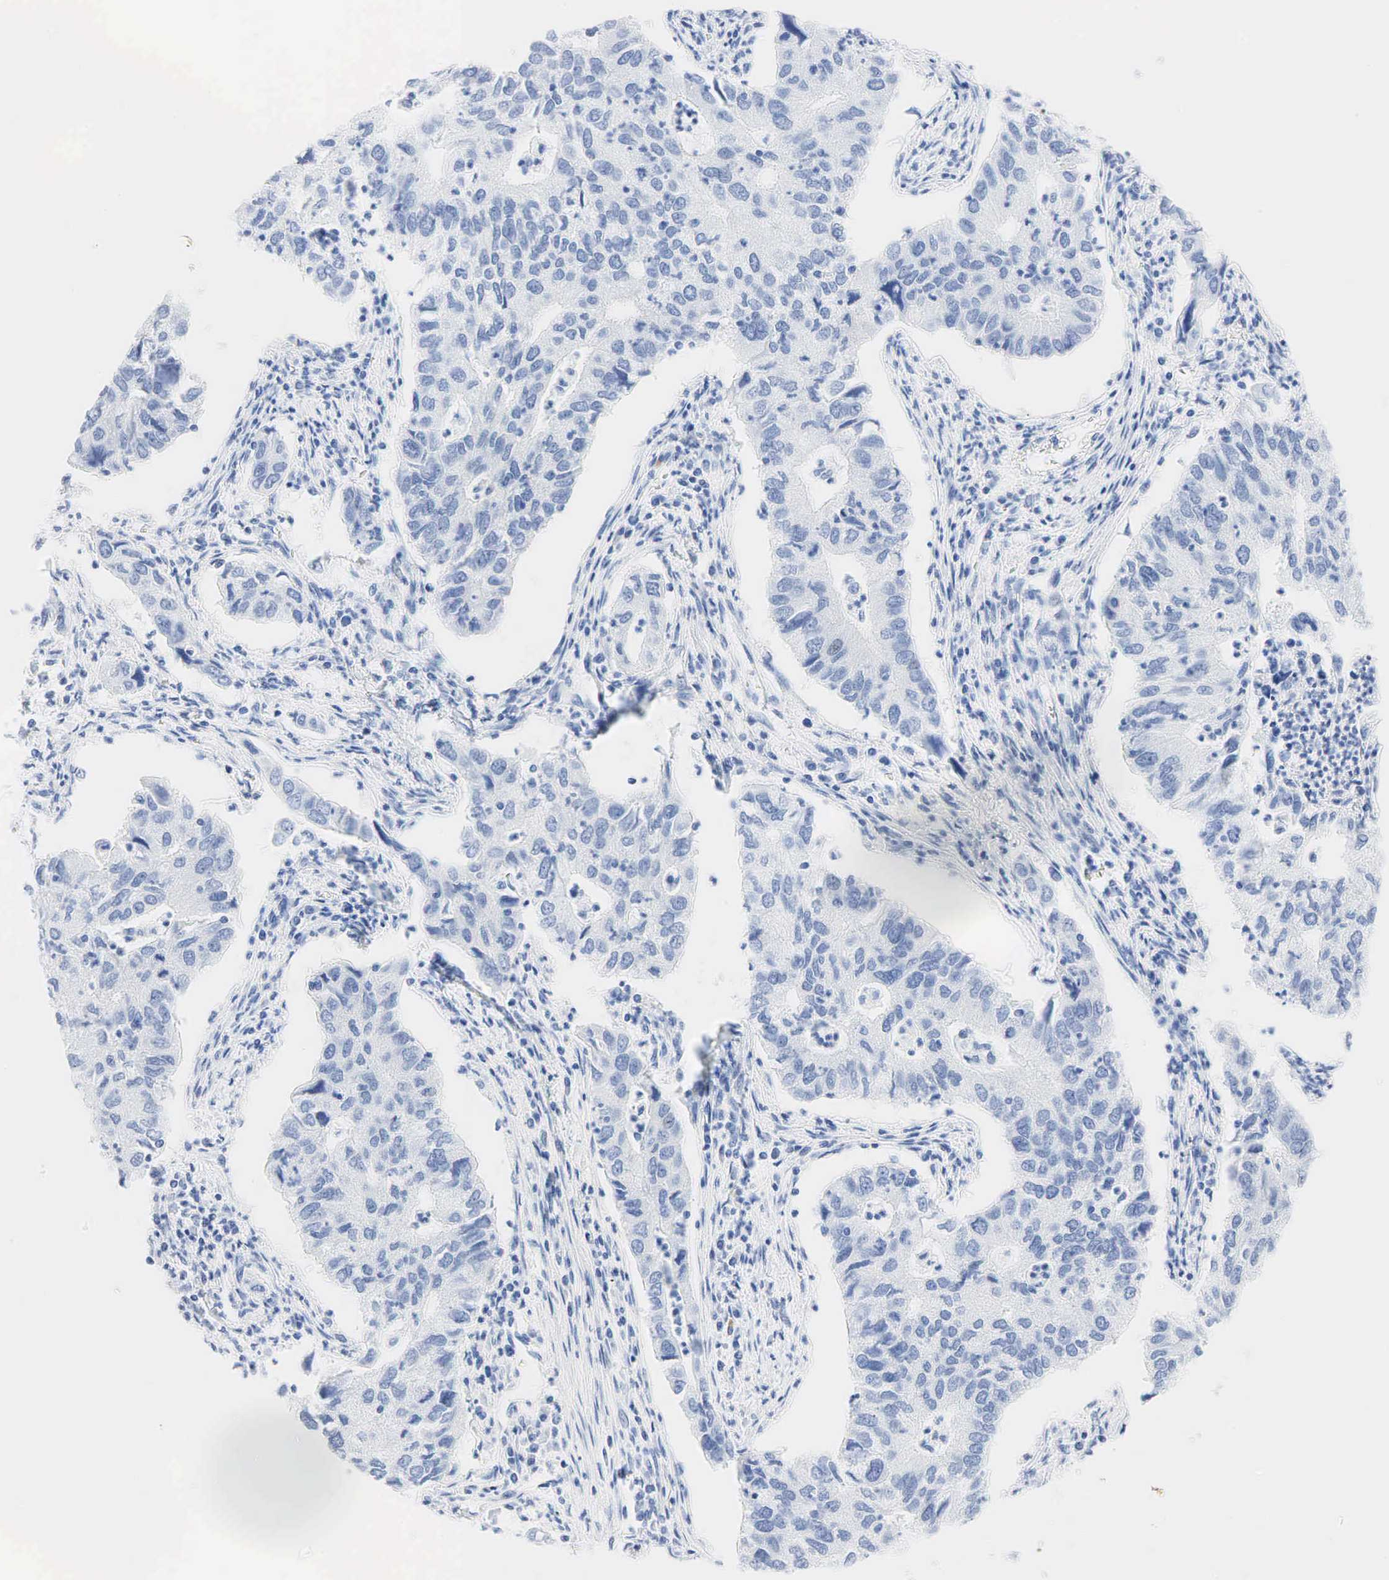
{"staining": {"intensity": "negative", "quantity": "none", "location": "none"}, "tissue": "lung cancer", "cell_type": "Tumor cells", "image_type": "cancer", "snomed": [{"axis": "morphology", "description": "Adenocarcinoma, NOS"}, {"axis": "topography", "description": "Lung"}], "caption": "A high-resolution photomicrograph shows immunohistochemistry staining of lung adenocarcinoma, which reveals no significant expression in tumor cells. Brightfield microscopy of immunohistochemistry (IHC) stained with DAB (3,3'-diaminobenzidine) (brown) and hematoxylin (blue), captured at high magnification.", "gene": "INHA", "patient": {"sex": "male", "age": 48}}